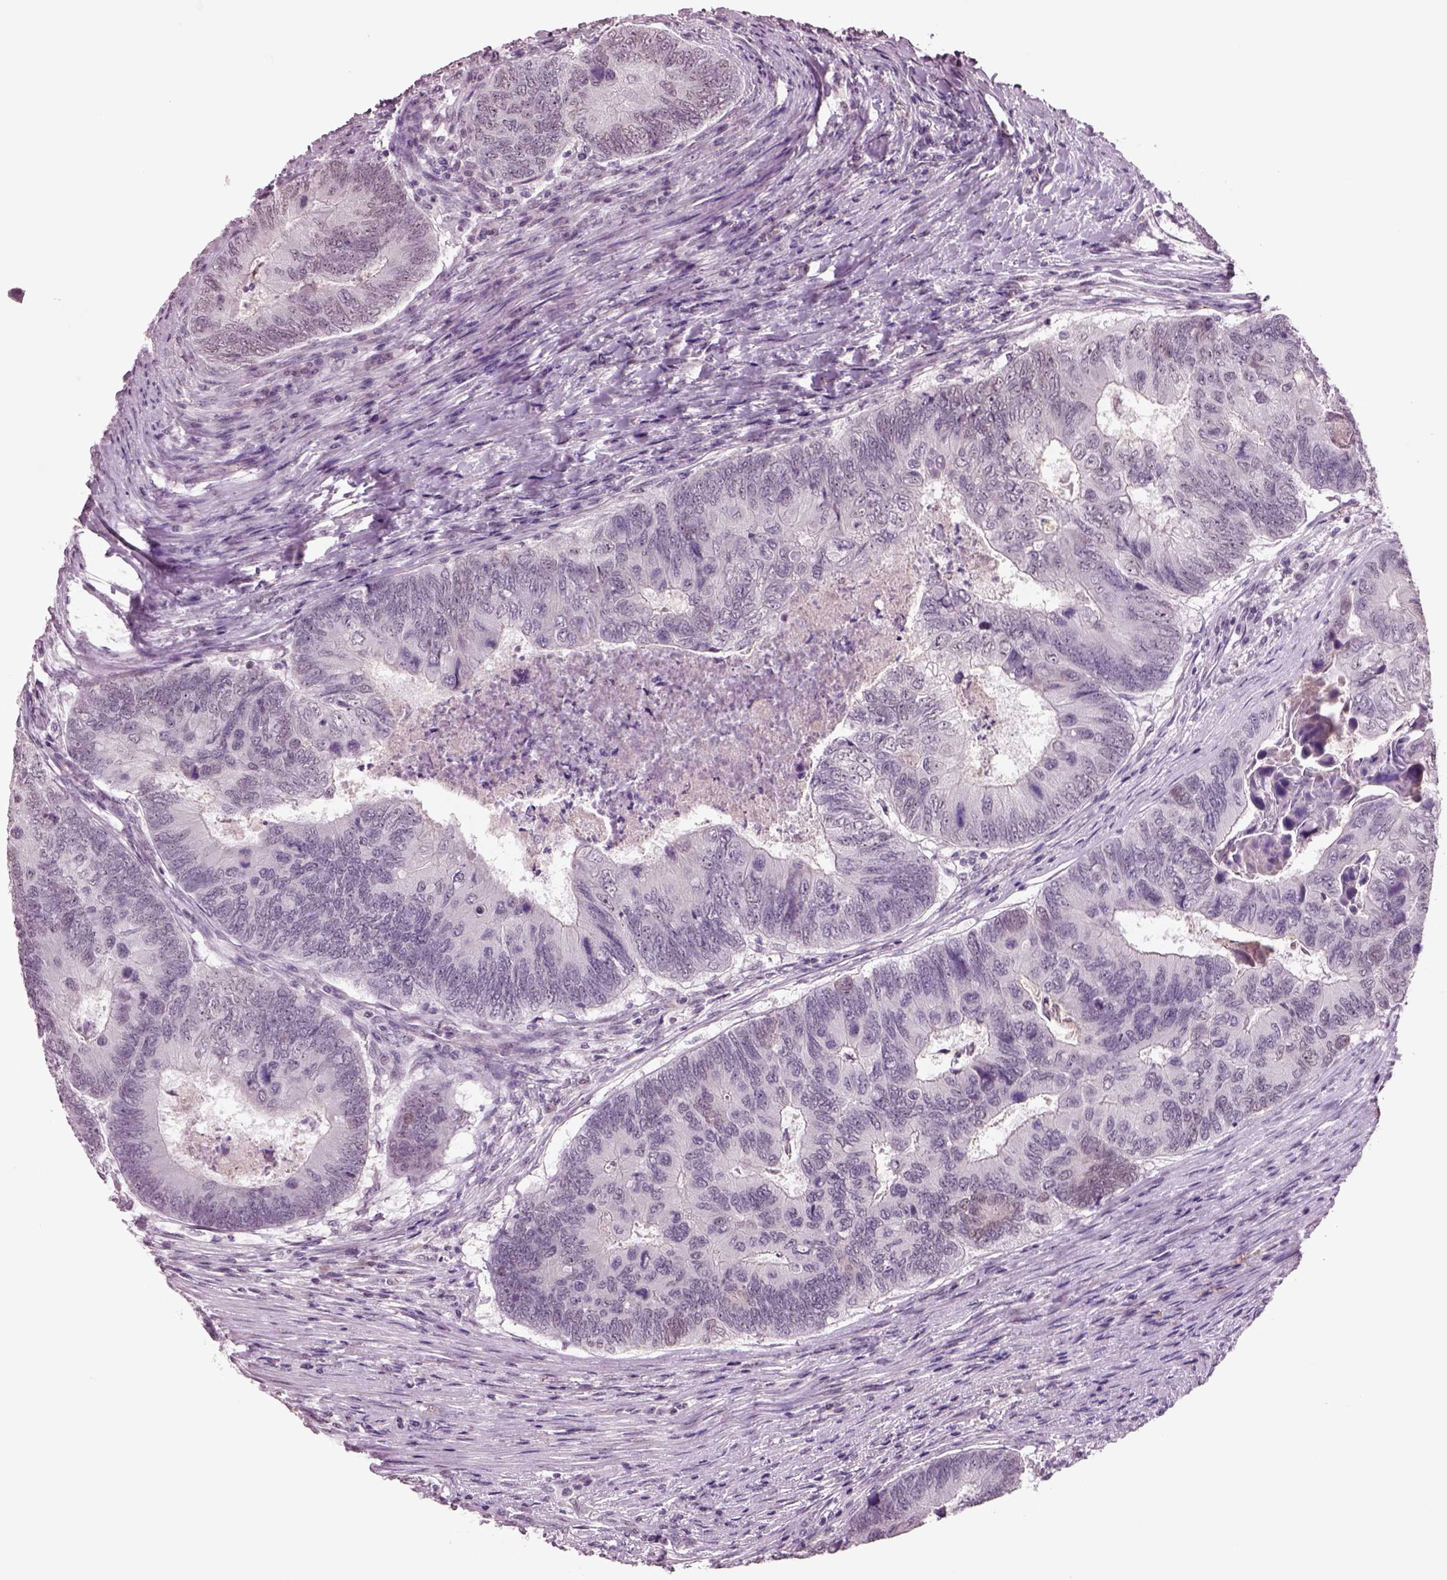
{"staining": {"intensity": "negative", "quantity": "none", "location": "none"}, "tissue": "colorectal cancer", "cell_type": "Tumor cells", "image_type": "cancer", "snomed": [{"axis": "morphology", "description": "Adenocarcinoma, NOS"}, {"axis": "topography", "description": "Colon"}], "caption": "The histopathology image displays no staining of tumor cells in adenocarcinoma (colorectal).", "gene": "SEPHS1", "patient": {"sex": "female", "age": 67}}